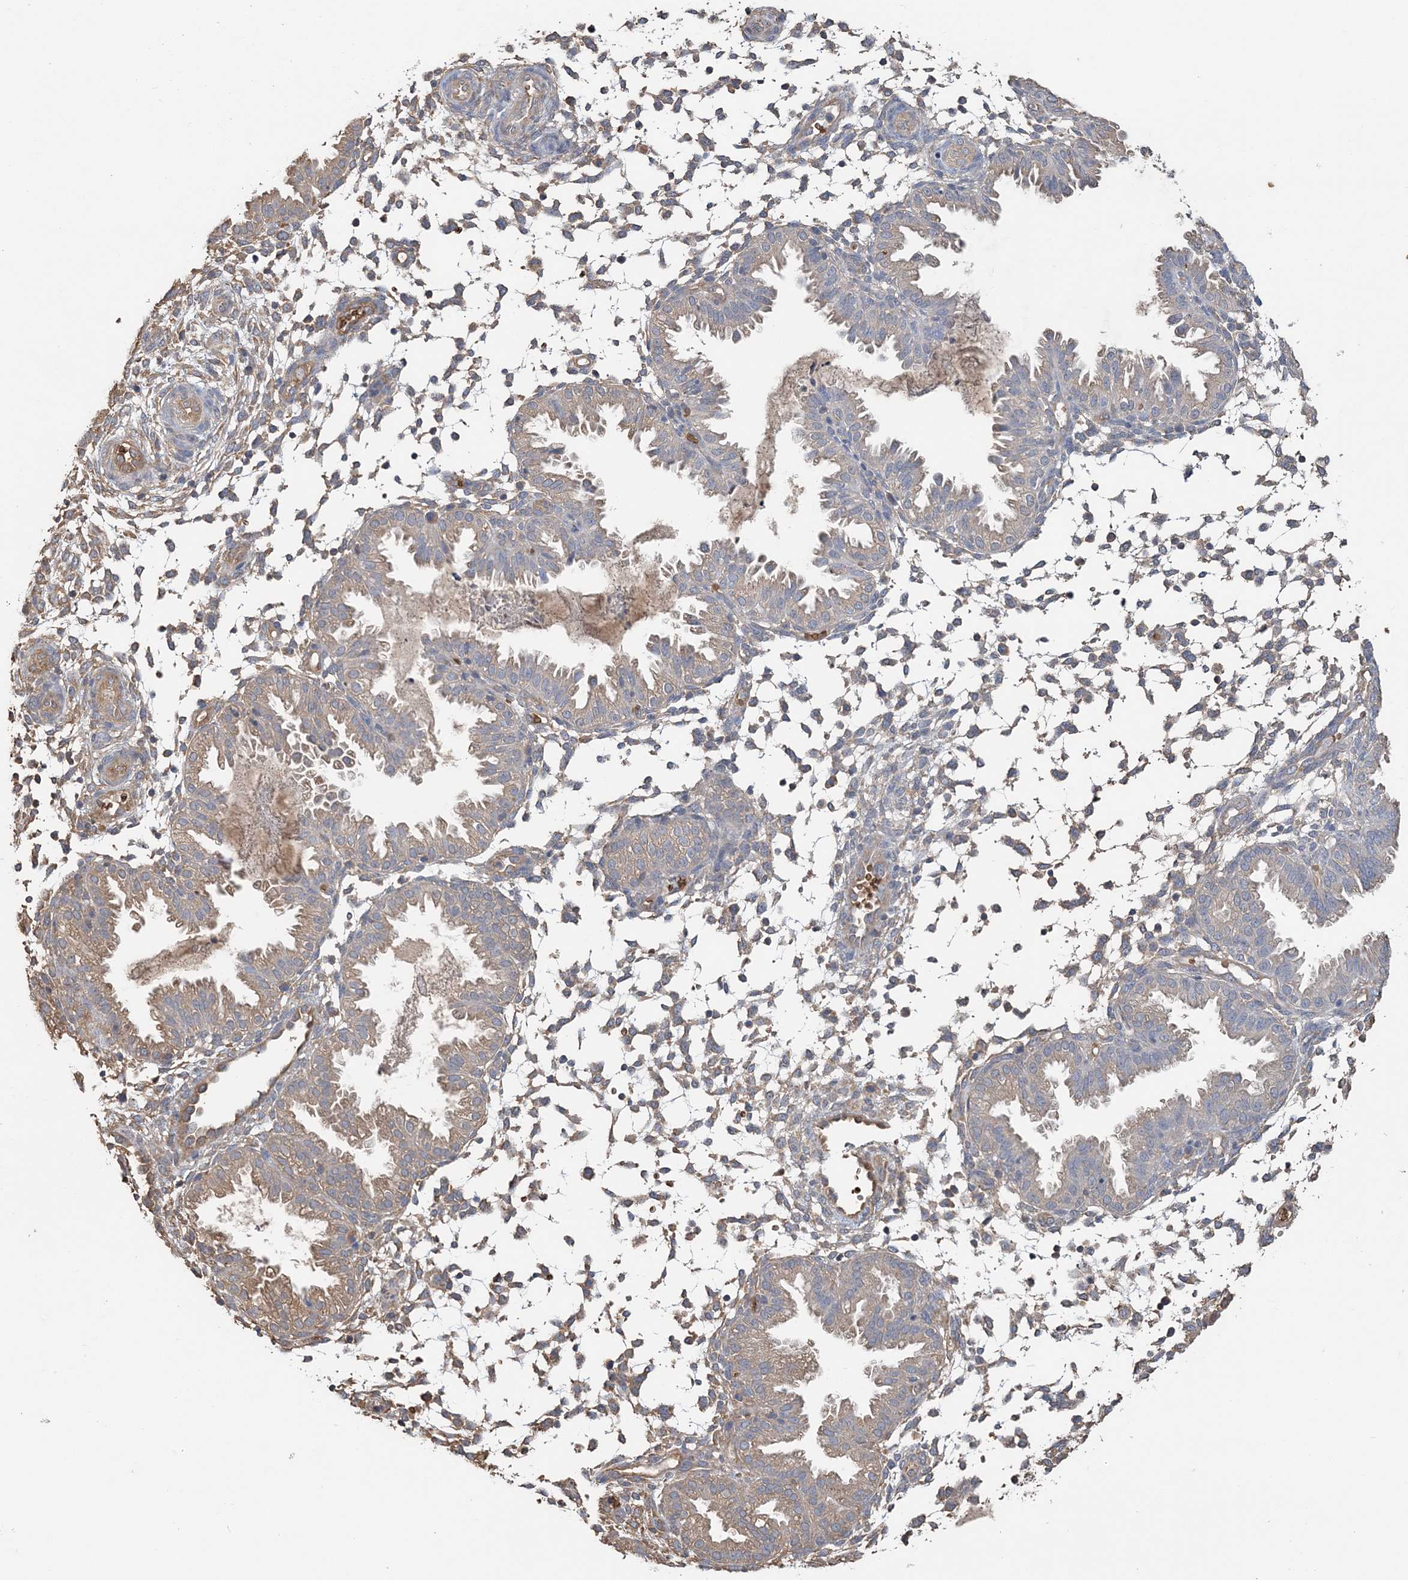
{"staining": {"intensity": "weak", "quantity": "25%-75%", "location": "cytoplasmic/membranous"}, "tissue": "endometrium", "cell_type": "Cells in endometrial stroma", "image_type": "normal", "snomed": [{"axis": "morphology", "description": "Normal tissue, NOS"}, {"axis": "topography", "description": "Endometrium"}], "caption": "IHC (DAB (3,3'-diaminobenzidine)) staining of benign human endometrium displays weak cytoplasmic/membranous protein staining in about 25%-75% of cells in endometrial stroma.", "gene": "HBD", "patient": {"sex": "female", "age": 33}}